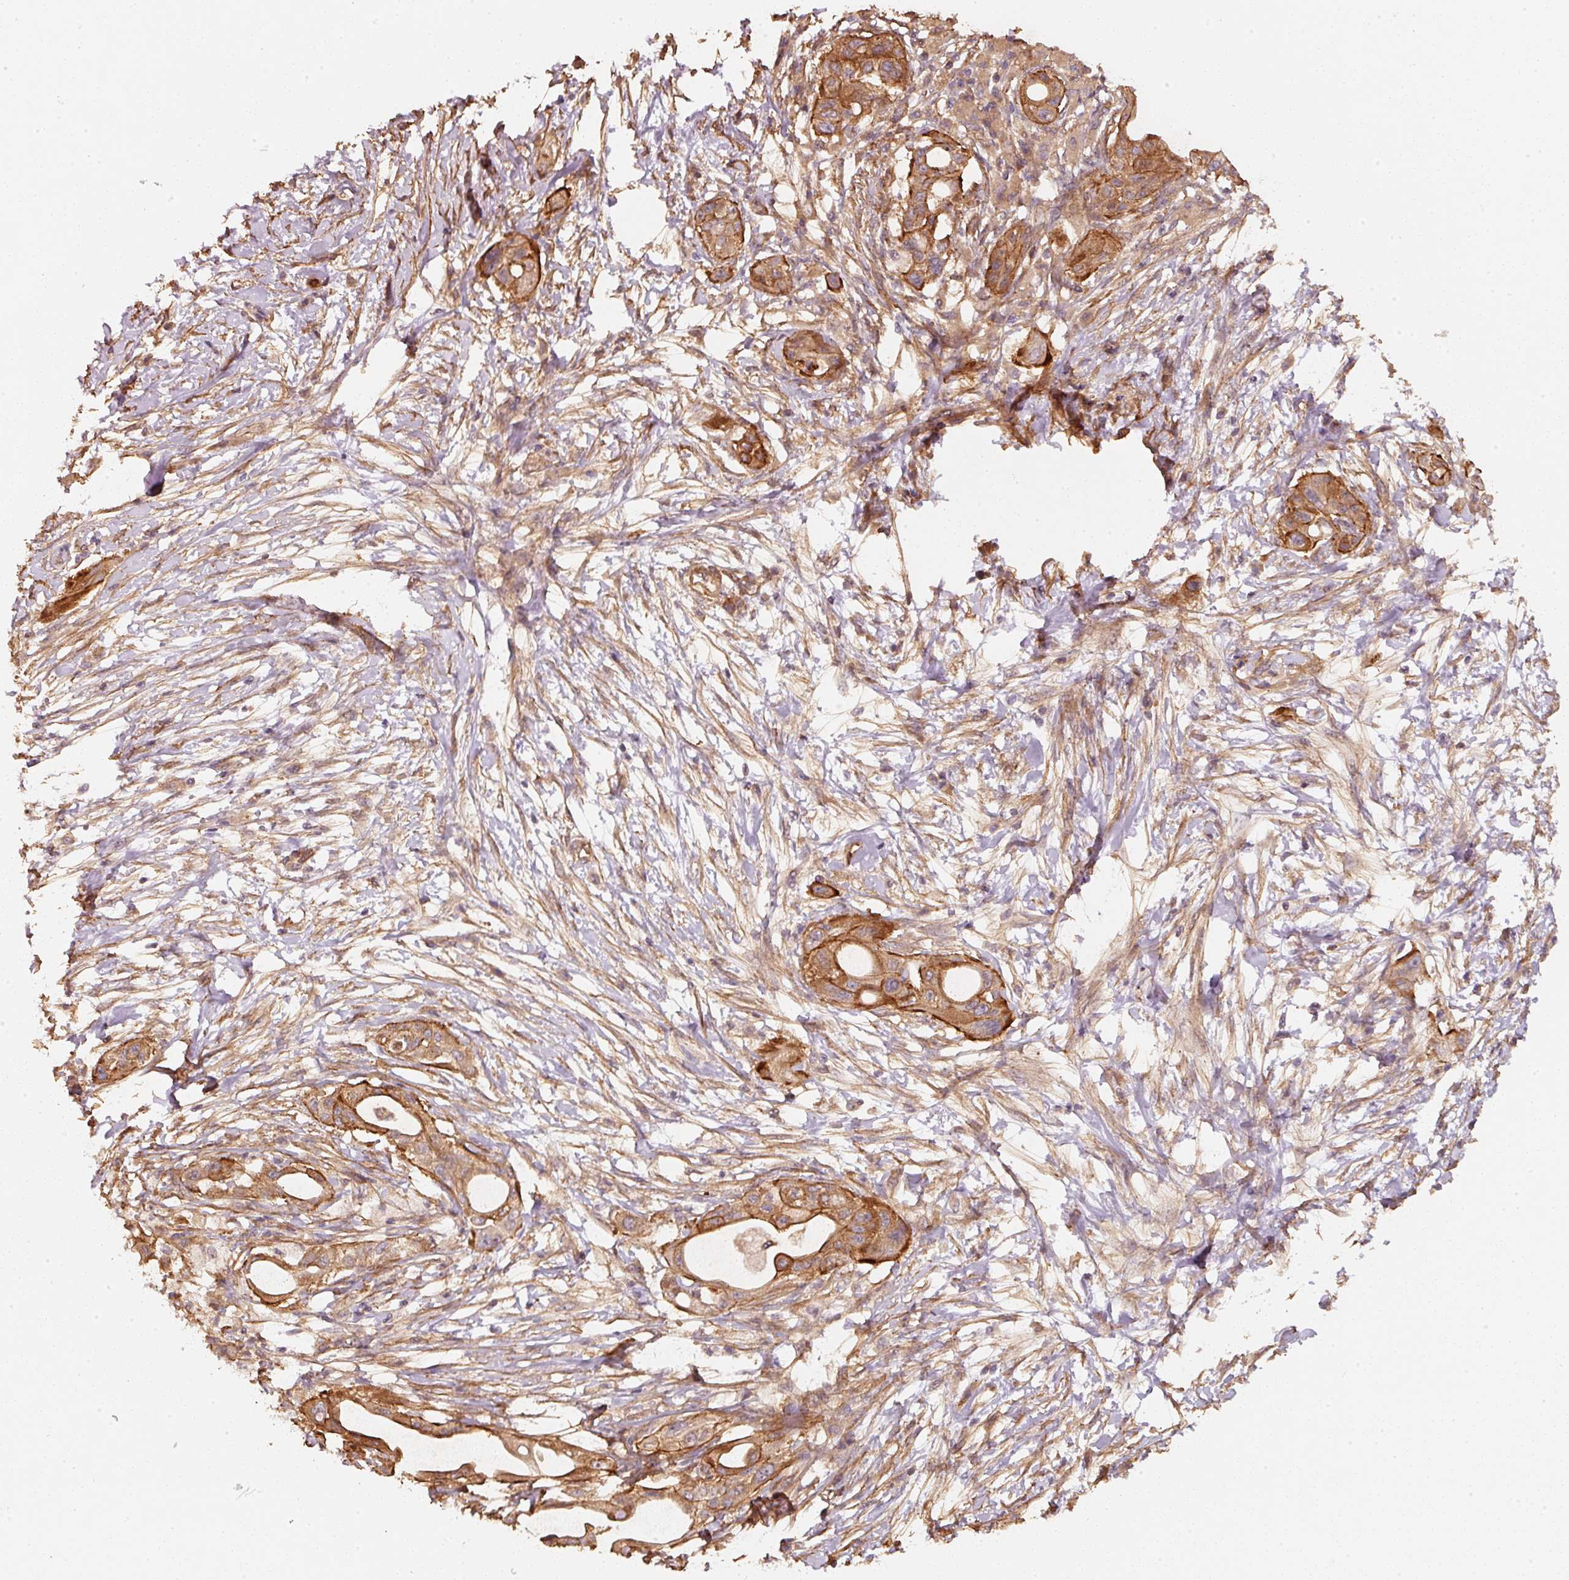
{"staining": {"intensity": "strong", "quantity": ">75%", "location": "cytoplasmic/membranous"}, "tissue": "pancreatic cancer", "cell_type": "Tumor cells", "image_type": "cancer", "snomed": [{"axis": "morphology", "description": "Adenocarcinoma, NOS"}, {"axis": "topography", "description": "Pancreas"}], "caption": "This image shows IHC staining of human pancreatic adenocarcinoma, with high strong cytoplasmic/membranous positivity in about >75% of tumor cells.", "gene": "CEP95", "patient": {"sex": "male", "age": 68}}